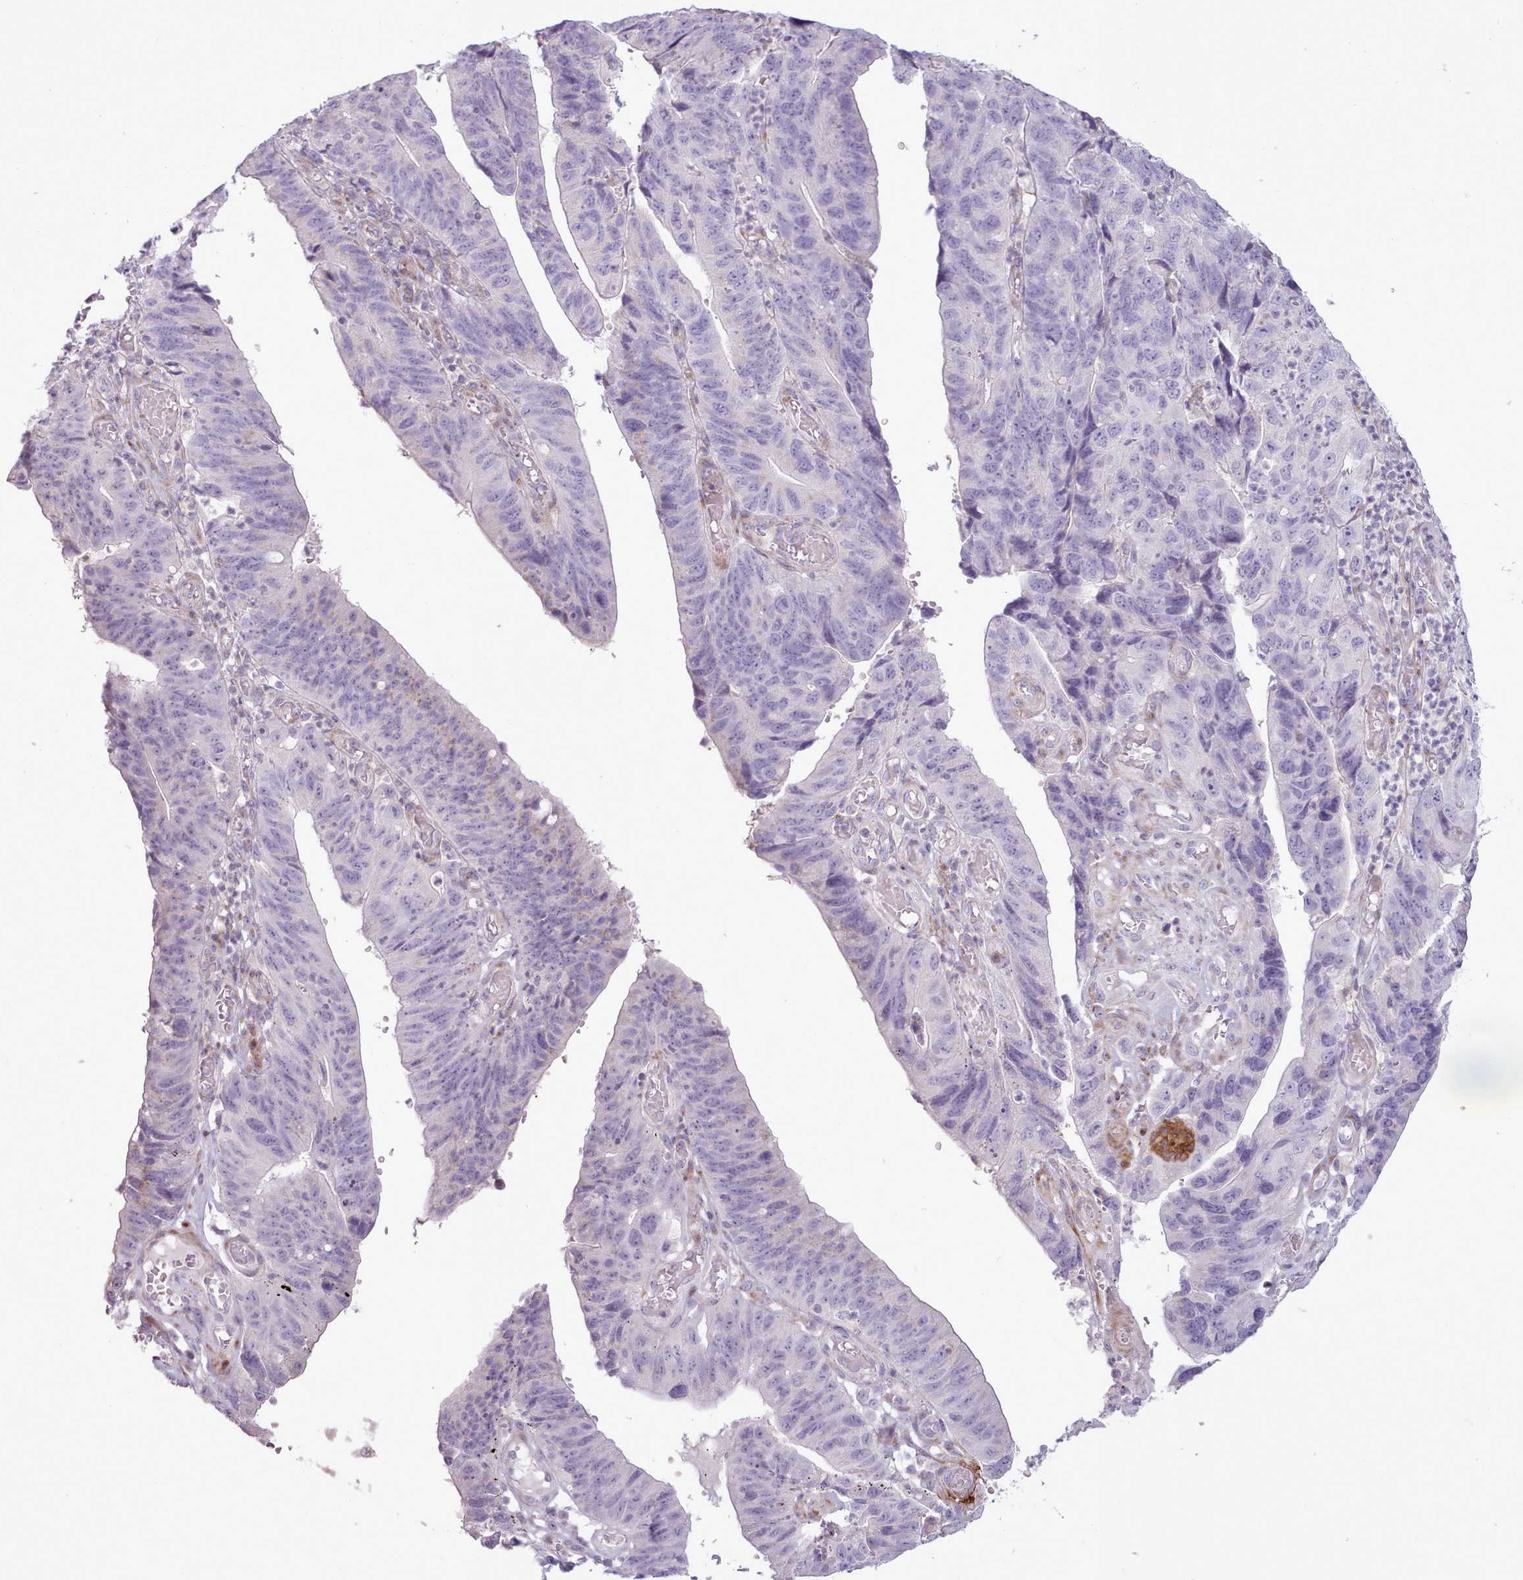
{"staining": {"intensity": "negative", "quantity": "none", "location": "none"}, "tissue": "stomach cancer", "cell_type": "Tumor cells", "image_type": "cancer", "snomed": [{"axis": "morphology", "description": "Adenocarcinoma, NOS"}, {"axis": "topography", "description": "Stomach"}], "caption": "Tumor cells show no significant positivity in adenocarcinoma (stomach). The staining was performed using DAB to visualize the protein expression in brown, while the nuclei were stained in blue with hematoxylin (Magnification: 20x).", "gene": "PPP3R2", "patient": {"sex": "male", "age": 59}}